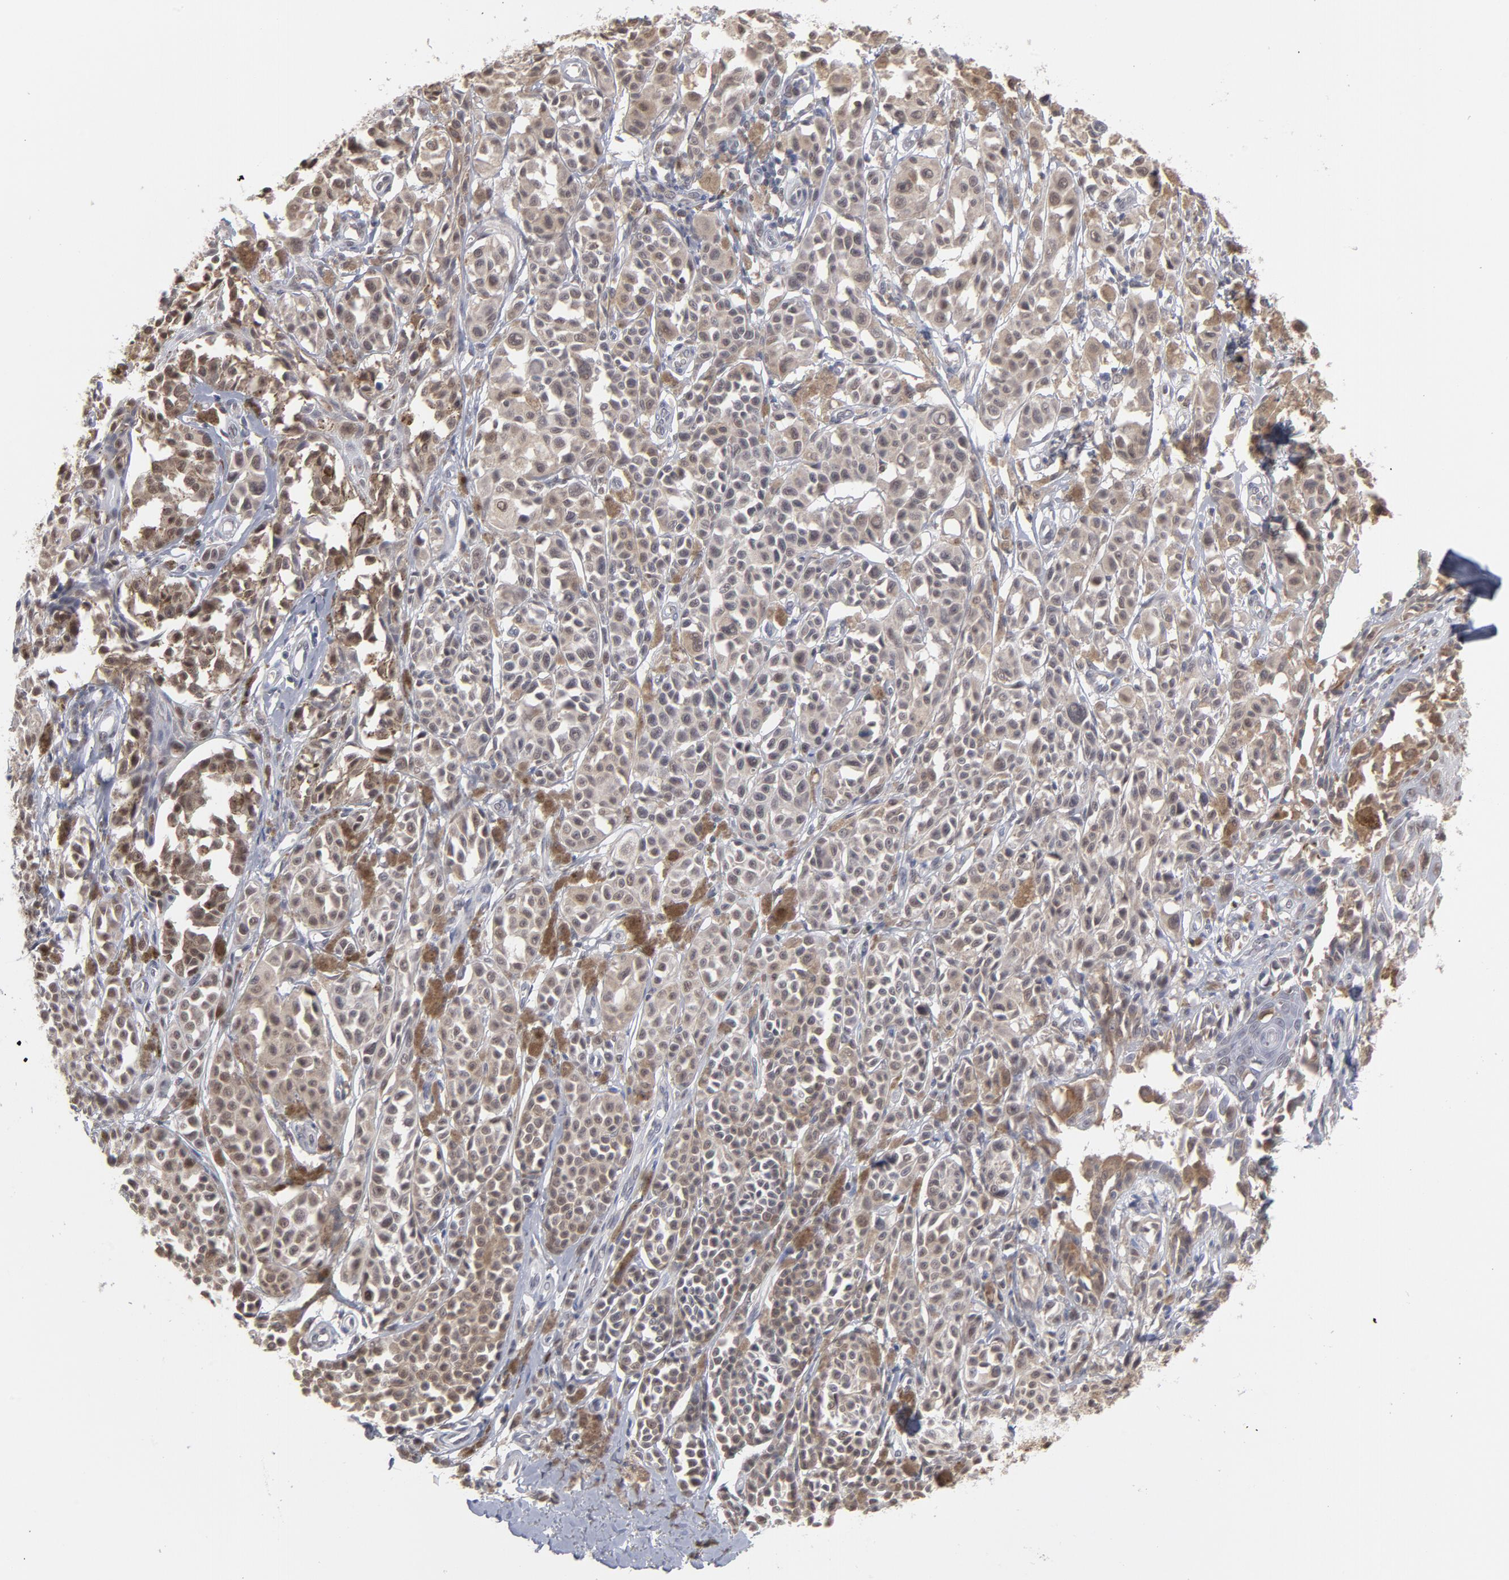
{"staining": {"intensity": "negative", "quantity": "none", "location": "none"}, "tissue": "melanoma", "cell_type": "Tumor cells", "image_type": "cancer", "snomed": [{"axis": "morphology", "description": "Malignant melanoma, NOS"}, {"axis": "topography", "description": "Skin"}], "caption": "Immunohistochemistry (IHC) of melanoma demonstrates no staining in tumor cells.", "gene": "OAS1", "patient": {"sex": "female", "age": 38}}